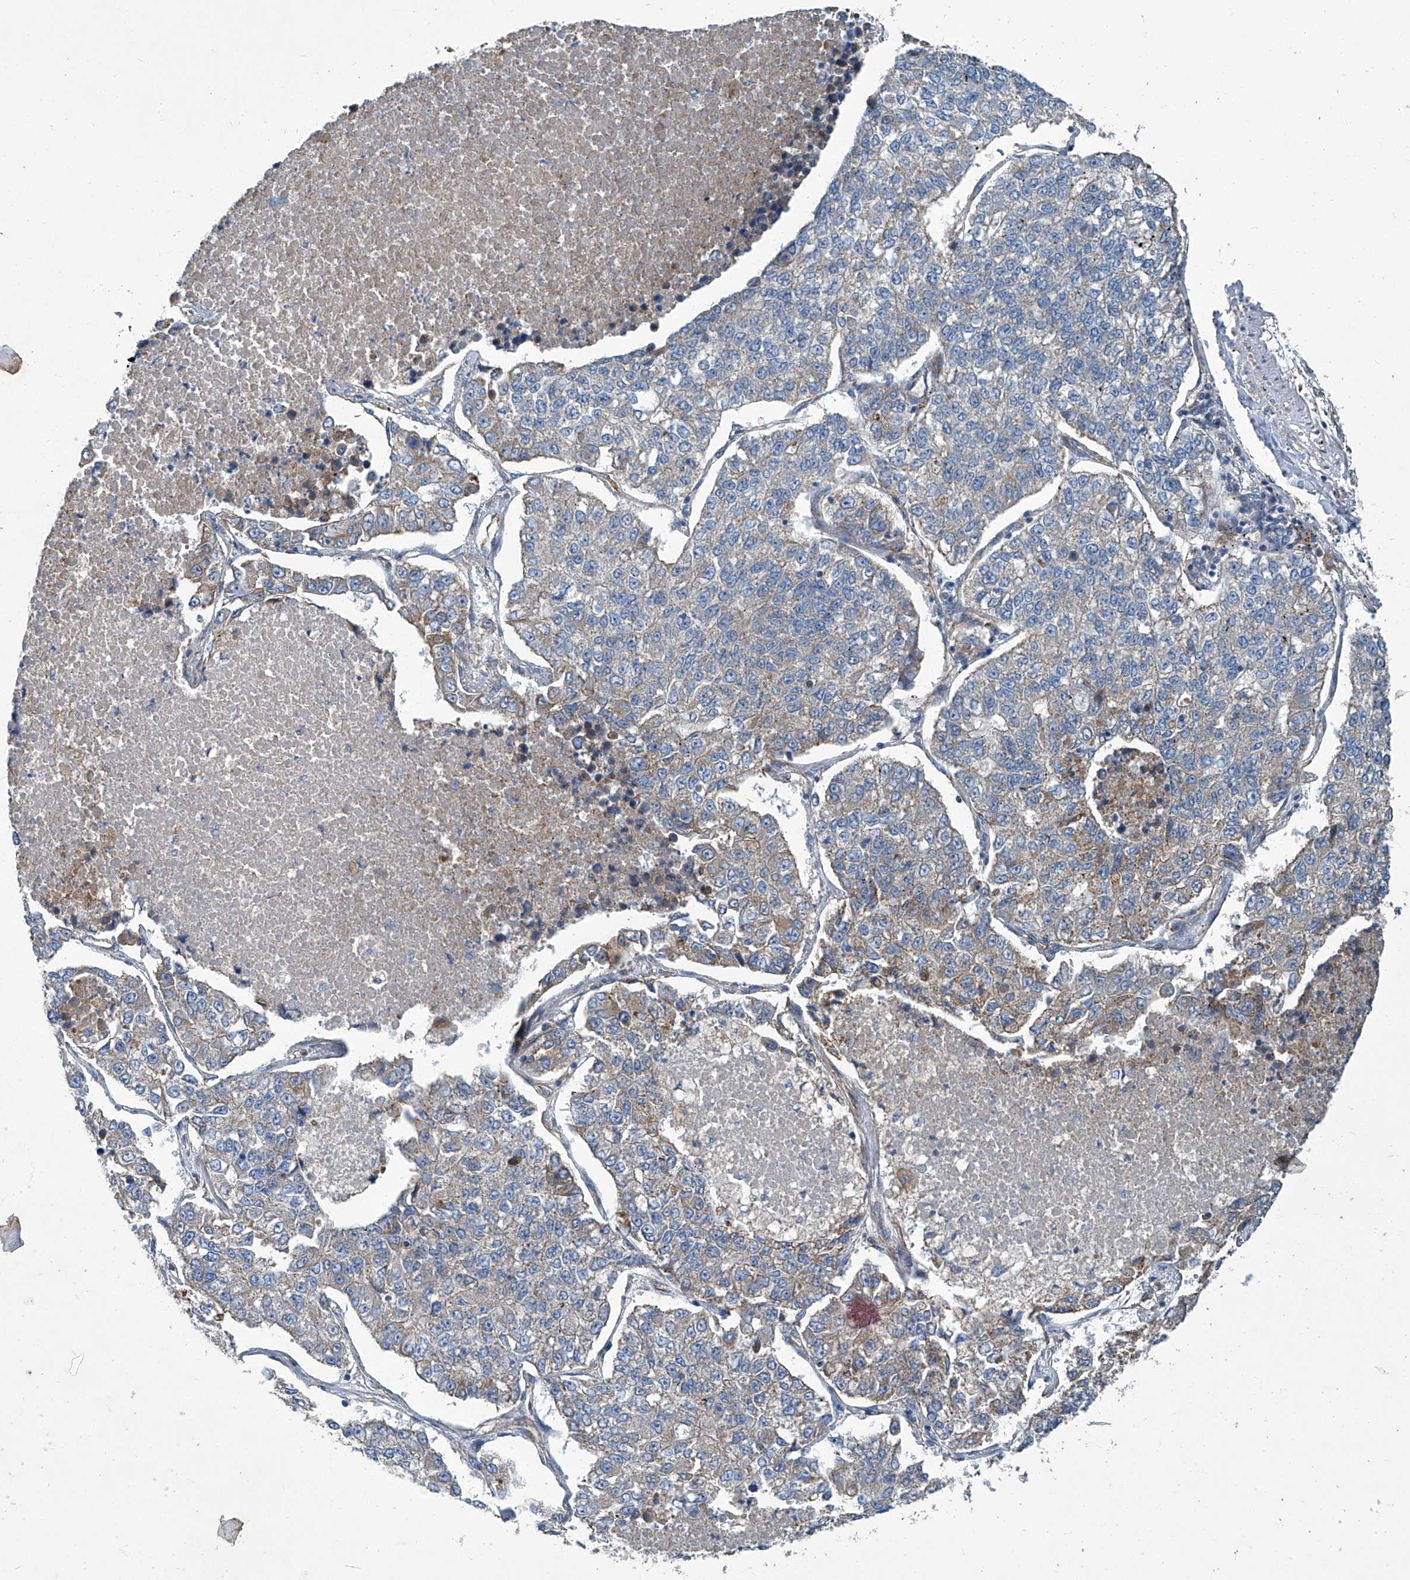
{"staining": {"intensity": "weak", "quantity": "<25%", "location": "cytoplasmic/membranous"}, "tissue": "lung cancer", "cell_type": "Tumor cells", "image_type": "cancer", "snomed": [{"axis": "morphology", "description": "Adenocarcinoma, NOS"}, {"axis": "topography", "description": "Lung"}], "caption": "Lung cancer was stained to show a protein in brown. There is no significant positivity in tumor cells.", "gene": "PIGH", "patient": {"sex": "male", "age": 49}}